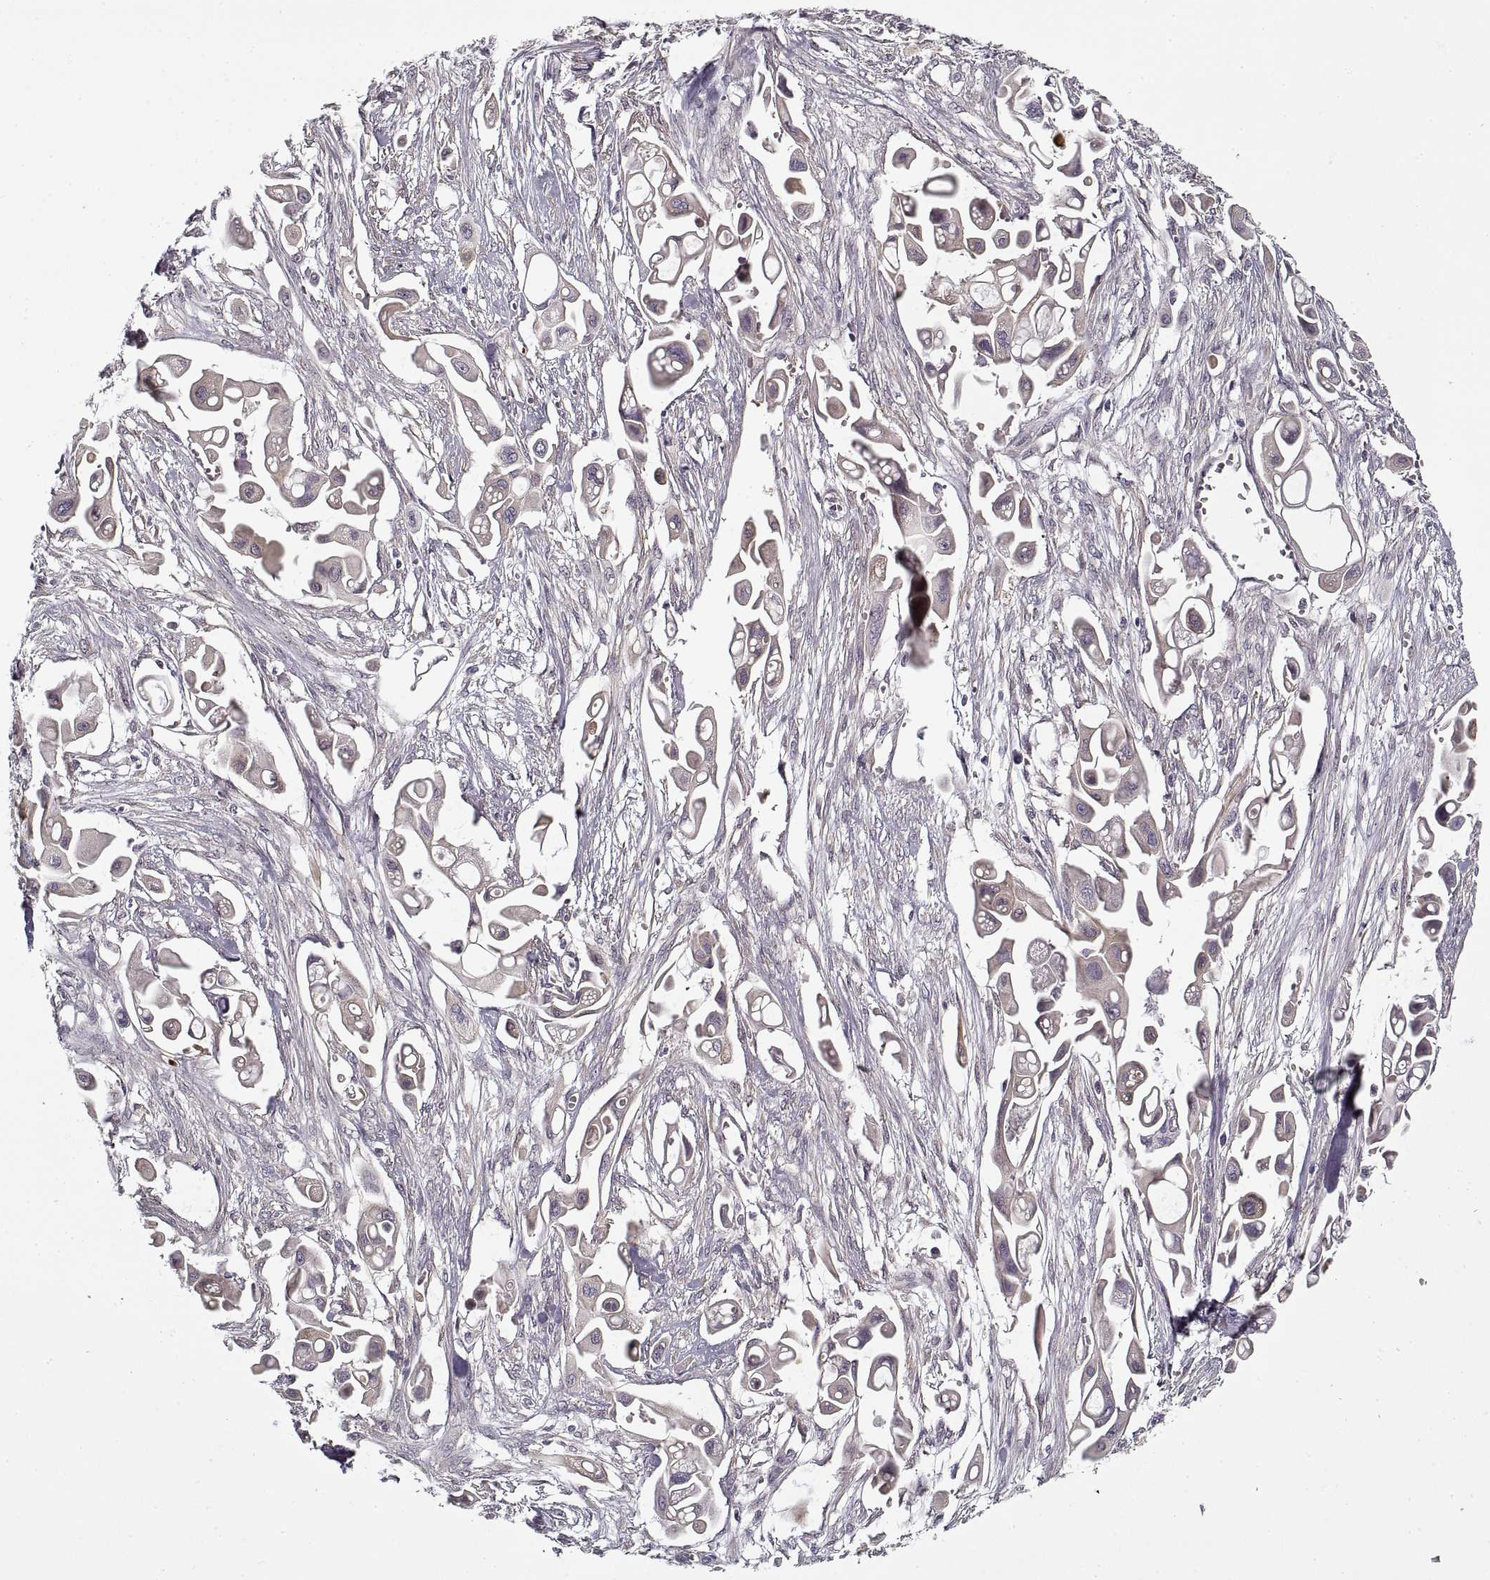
{"staining": {"intensity": "negative", "quantity": "none", "location": "none"}, "tissue": "pancreatic cancer", "cell_type": "Tumor cells", "image_type": "cancer", "snomed": [{"axis": "morphology", "description": "Adenocarcinoma, NOS"}, {"axis": "topography", "description": "Pancreas"}], "caption": "Micrograph shows no protein staining in tumor cells of pancreatic adenocarcinoma tissue.", "gene": "LAMB2", "patient": {"sex": "male", "age": 50}}